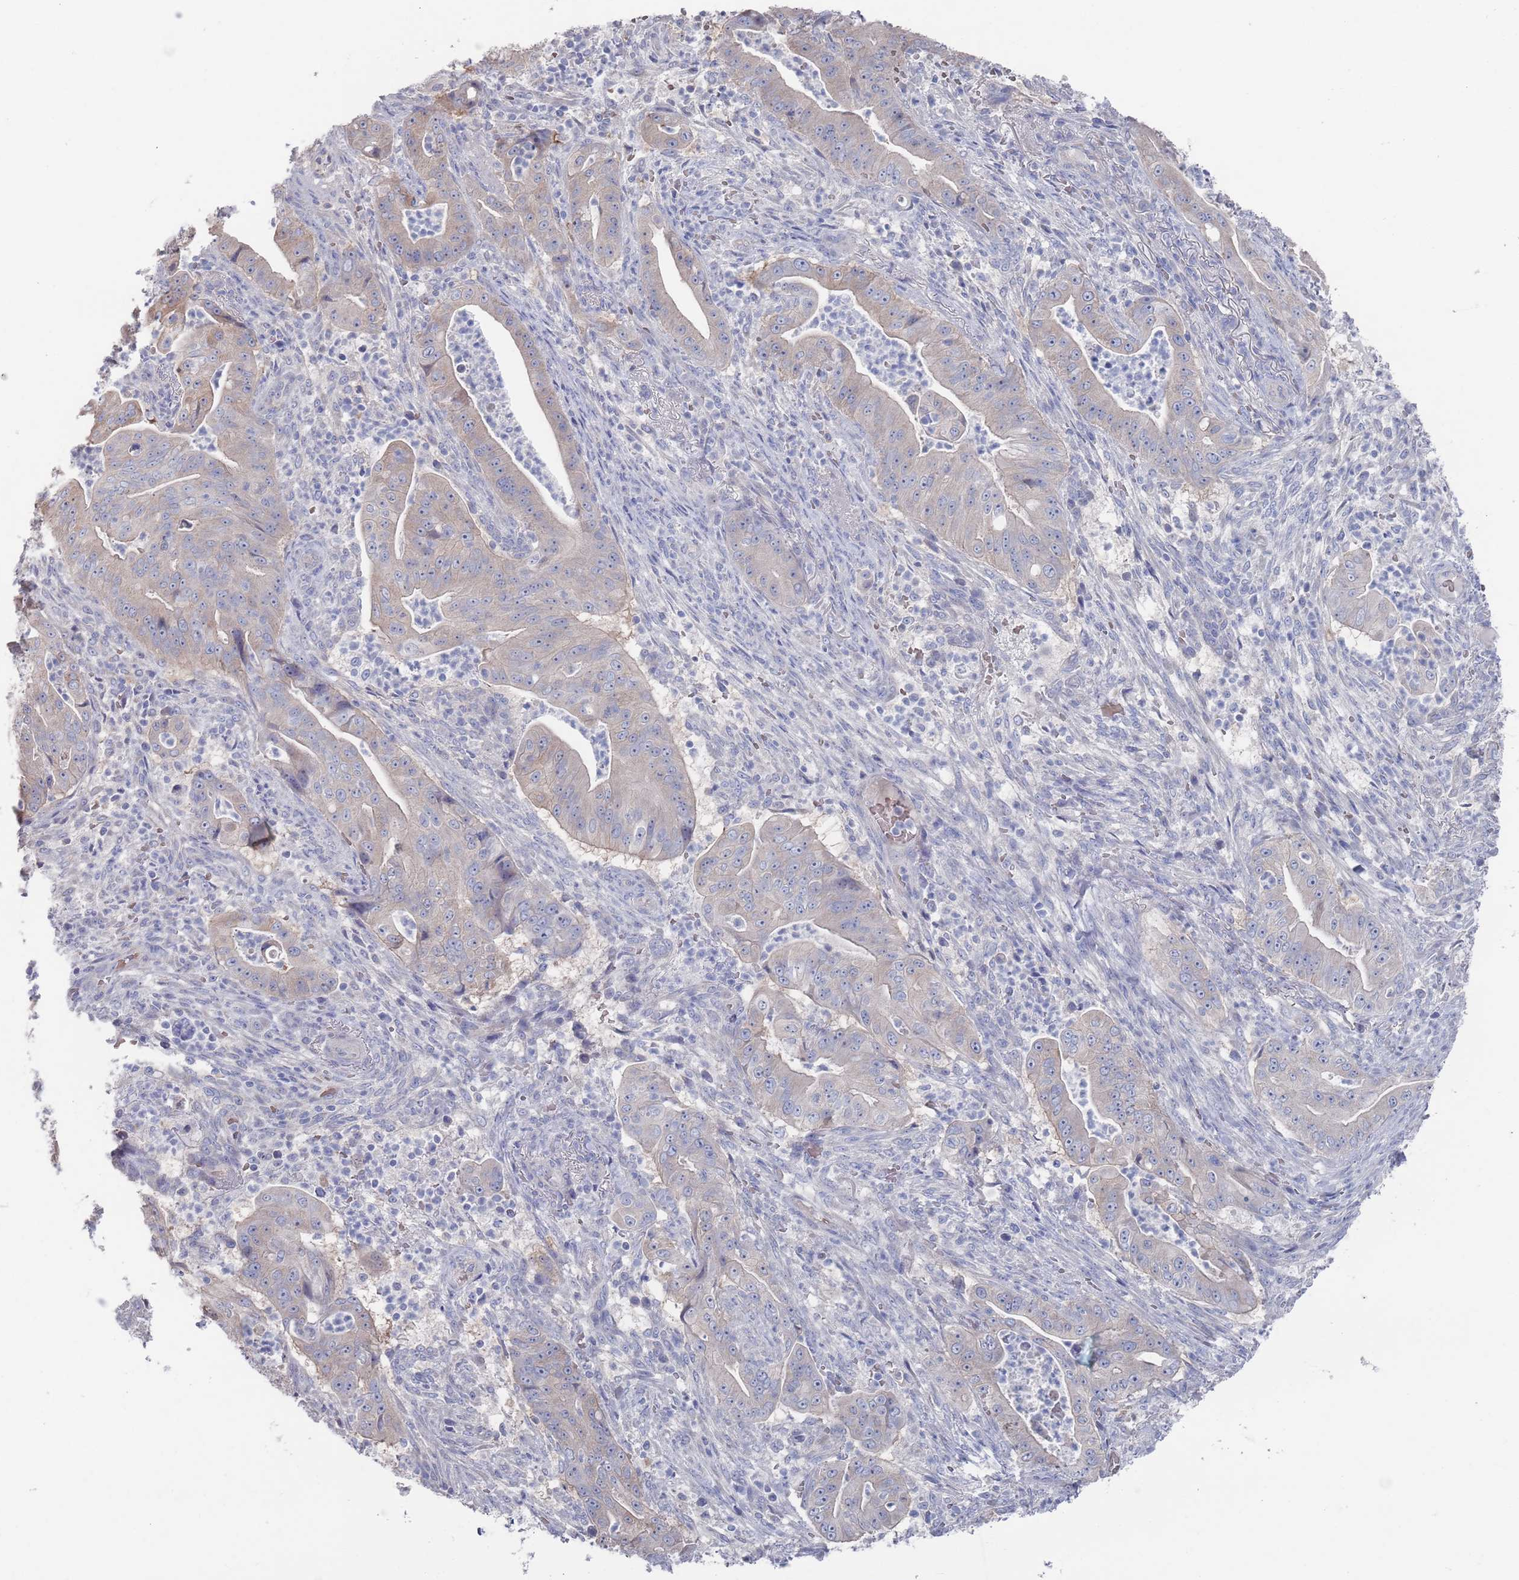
{"staining": {"intensity": "negative", "quantity": "none", "location": "none"}, "tissue": "pancreatic cancer", "cell_type": "Tumor cells", "image_type": "cancer", "snomed": [{"axis": "morphology", "description": "Adenocarcinoma, NOS"}, {"axis": "topography", "description": "Pancreas"}], "caption": "The IHC photomicrograph has no significant expression in tumor cells of pancreatic cancer tissue. (DAB IHC with hematoxylin counter stain).", "gene": "TMCO3", "patient": {"sex": "male", "age": 71}}